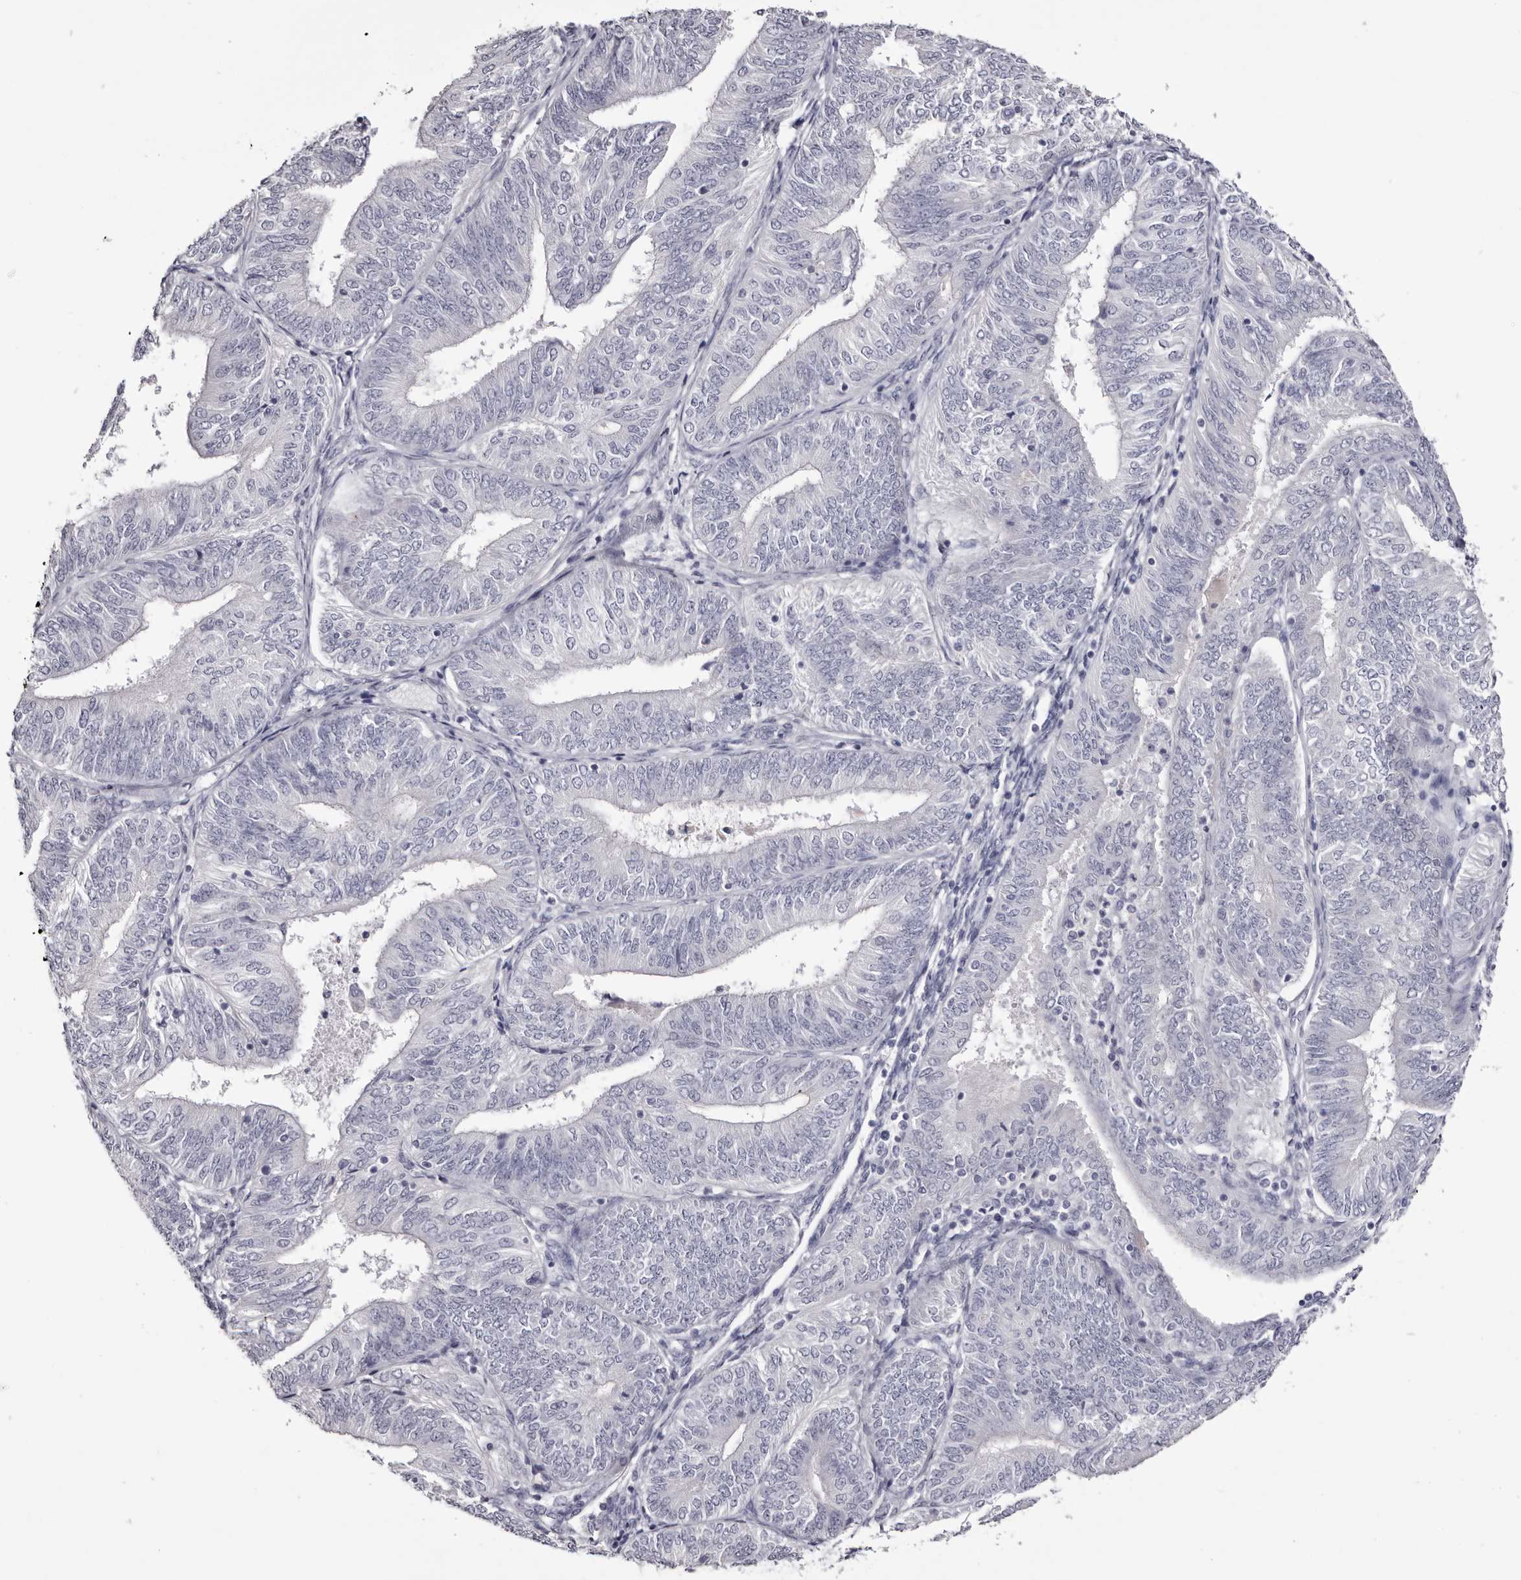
{"staining": {"intensity": "negative", "quantity": "none", "location": "none"}, "tissue": "endometrial cancer", "cell_type": "Tumor cells", "image_type": "cancer", "snomed": [{"axis": "morphology", "description": "Adenocarcinoma, NOS"}, {"axis": "topography", "description": "Endometrium"}], "caption": "DAB (3,3'-diaminobenzidine) immunohistochemical staining of adenocarcinoma (endometrial) reveals no significant expression in tumor cells.", "gene": "CA6", "patient": {"sex": "female", "age": 58}}